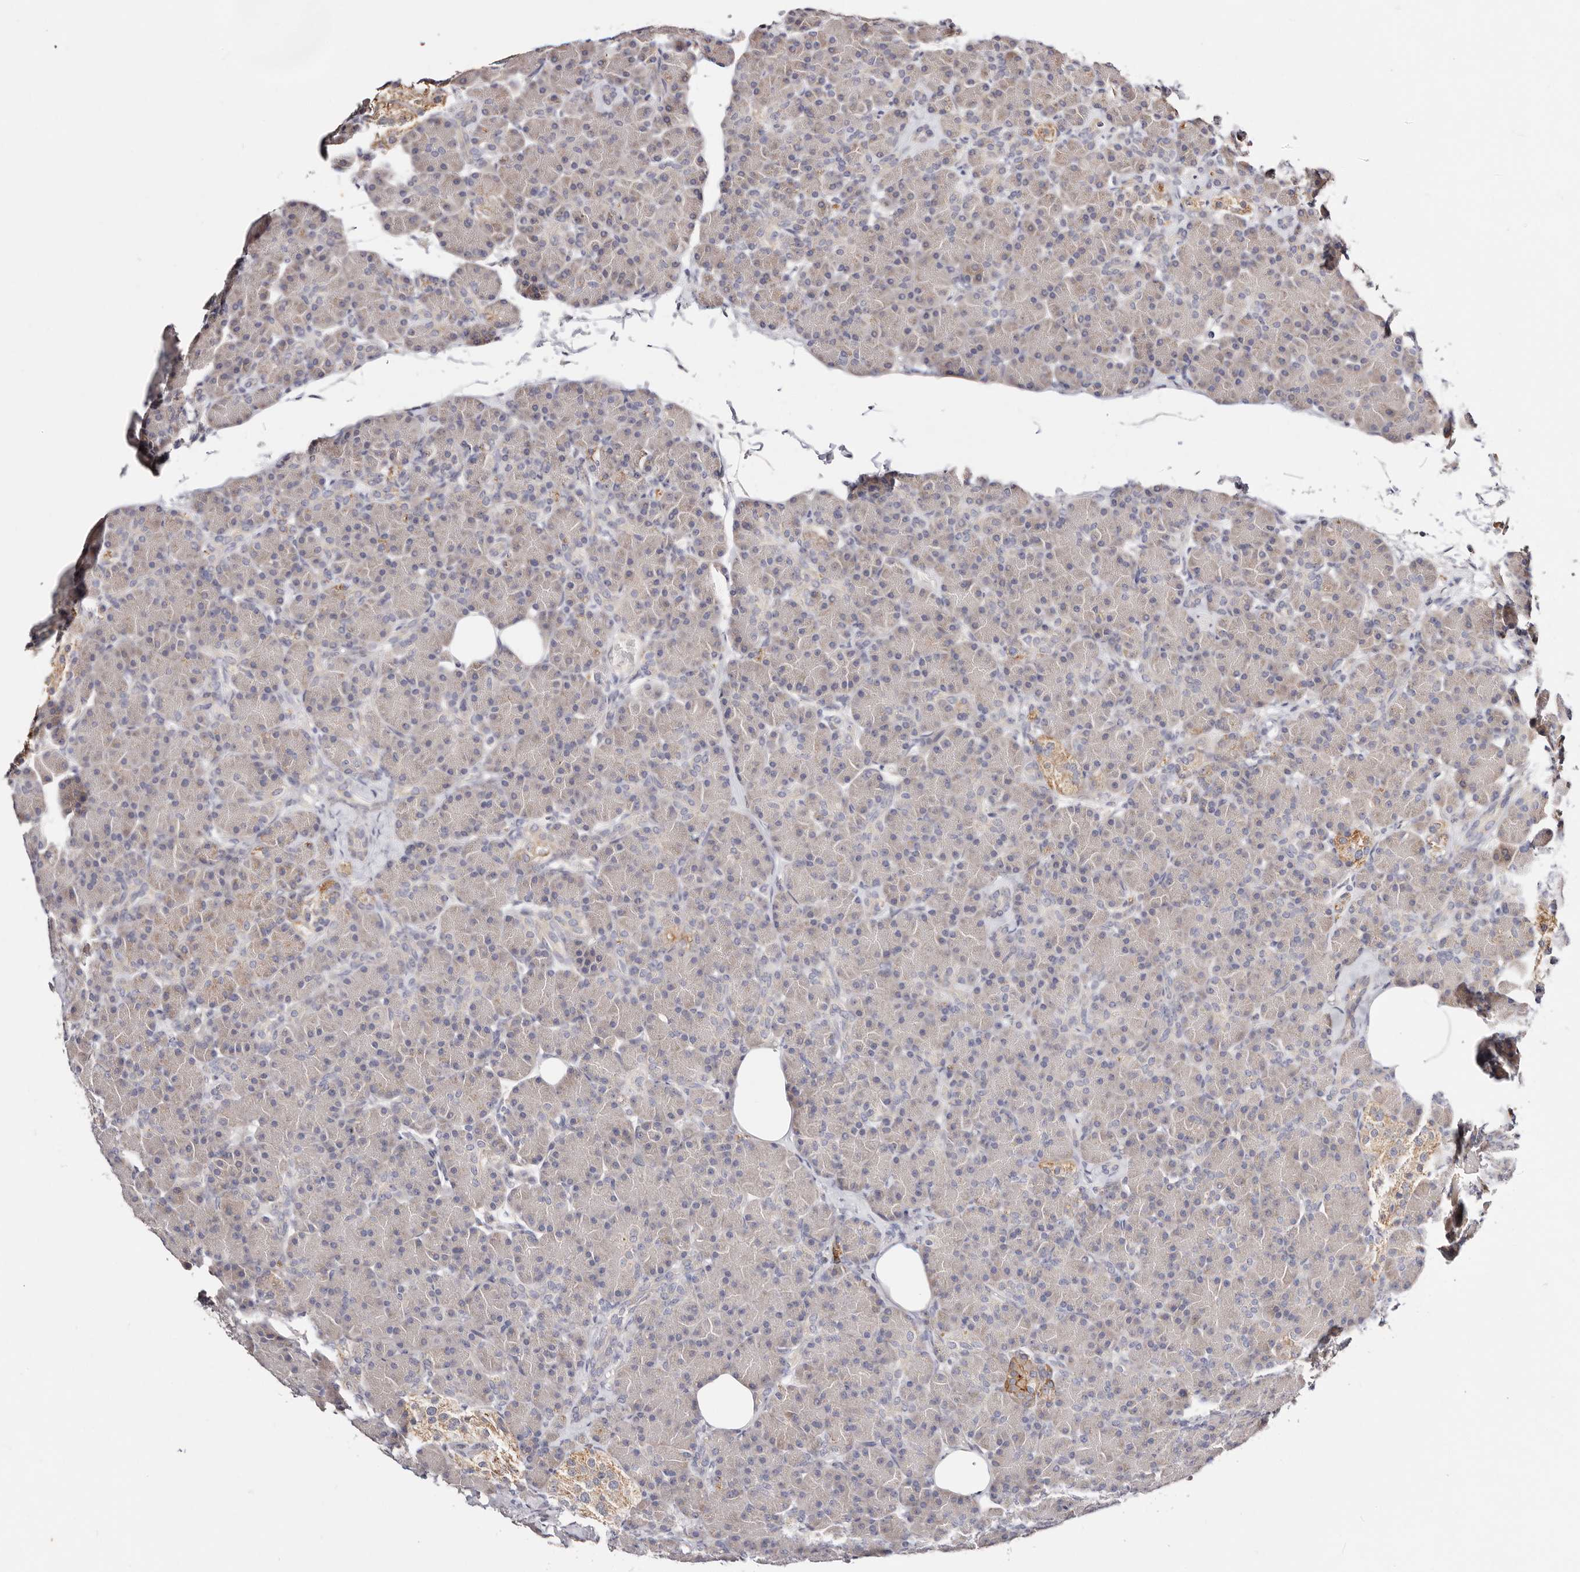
{"staining": {"intensity": "weak", "quantity": "<25%", "location": "cytoplasmic/membranous"}, "tissue": "pancreas", "cell_type": "Exocrine glandular cells", "image_type": "normal", "snomed": [{"axis": "morphology", "description": "Normal tissue, NOS"}, {"axis": "topography", "description": "Pancreas"}], "caption": "High power microscopy micrograph of an immunohistochemistry (IHC) micrograph of normal pancreas, revealing no significant staining in exocrine glandular cells.", "gene": "VIPAS39", "patient": {"sex": "female", "age": 43}}